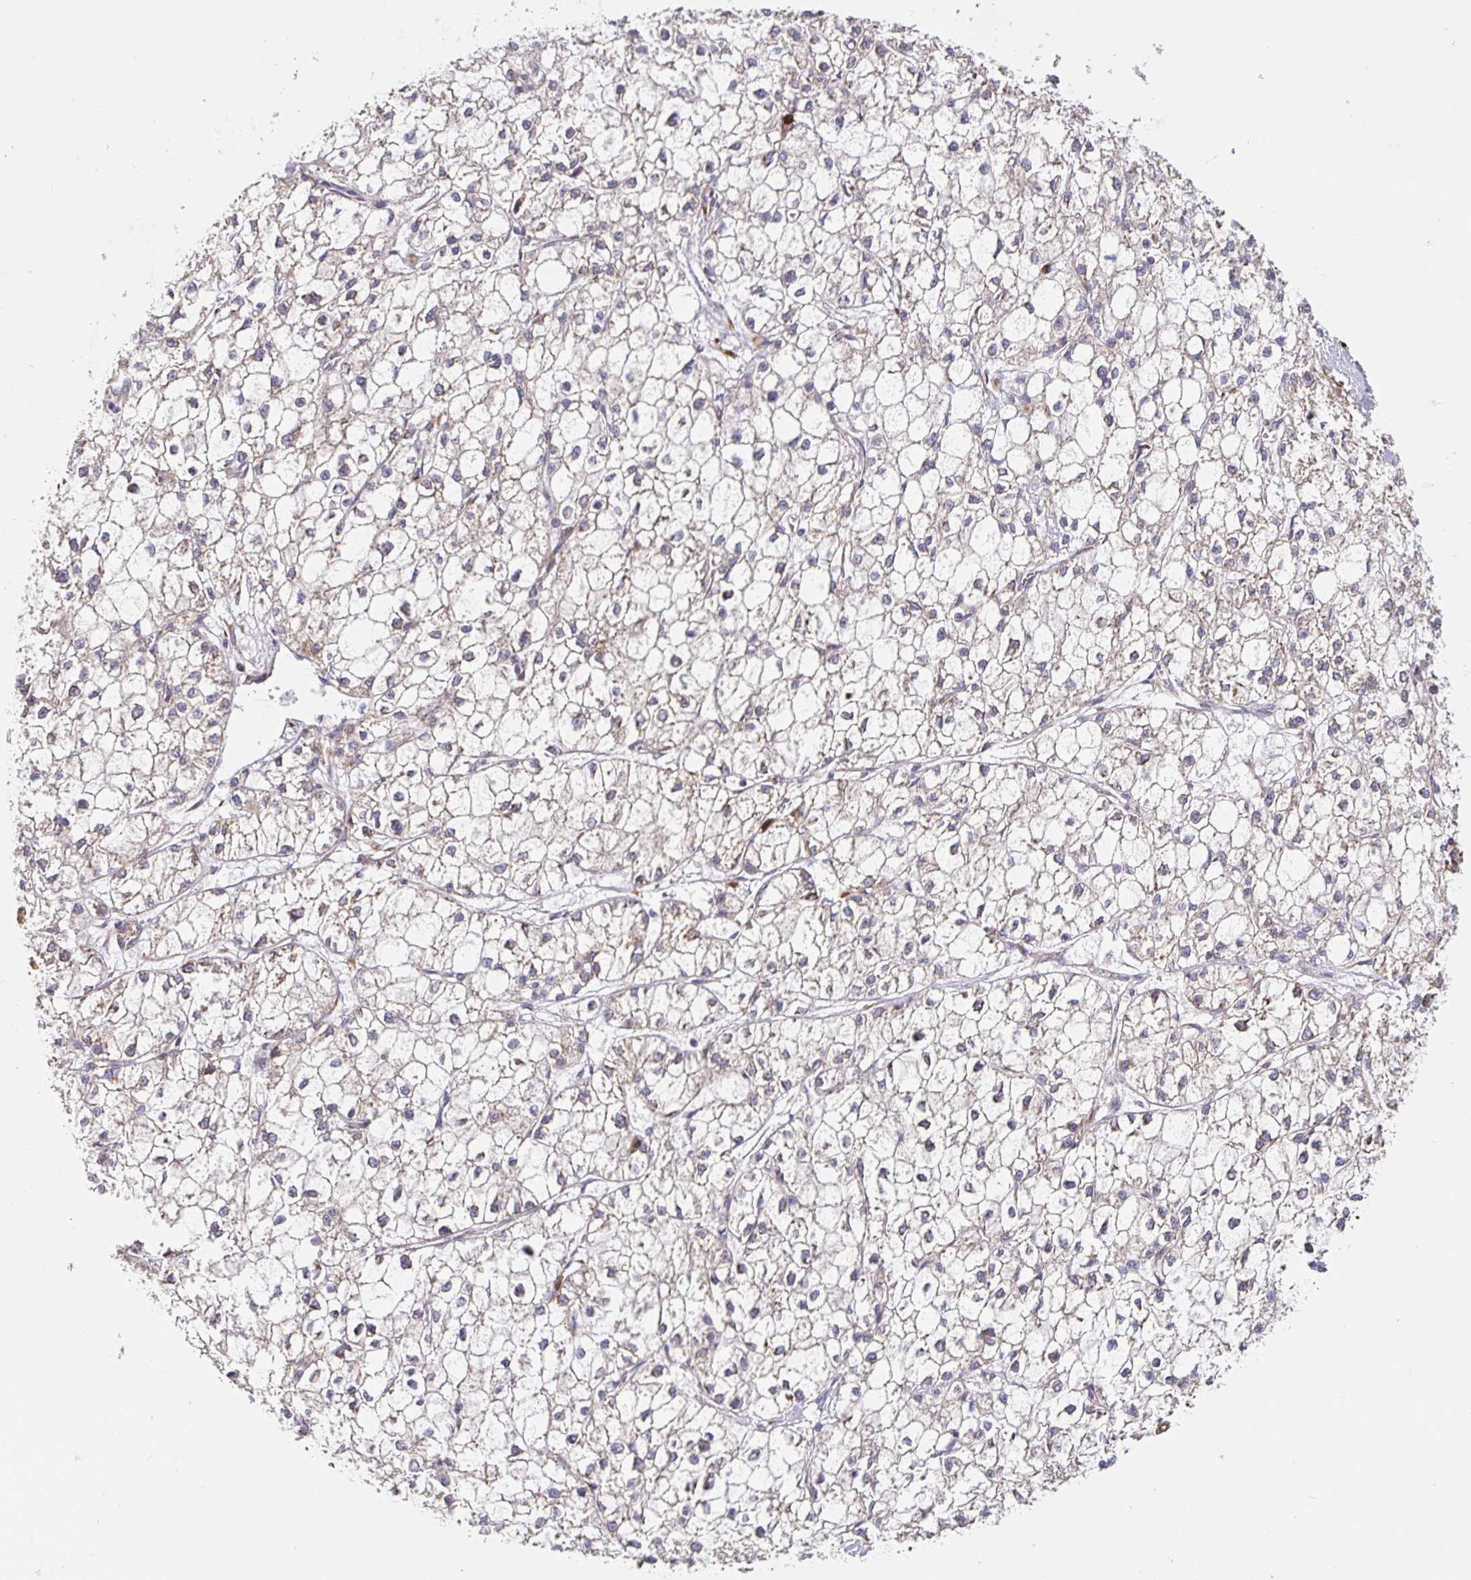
{"staining": {"intensity": "weak", "quantity": "25%-75%", "location": "cytoplasmic/membranous"}, "tissue": "liver cancer", "cell_type": "Tumor cells", "image_type": "cancer", "snomed": [{"axis": "morphology", "description": "Carcinoma, Hepatocellular, NOS"}, {"axis": "topography", "description": "Liver"}], "caption": "Brown immunohistochemical staining in human liver hepatocellular carcinoma reveals weak cytoplasmic/membranous positivity in about 25%-75% of tumor cells.", "gene": "PDPK1", "patient": {"sex": "female", "age": 43}}